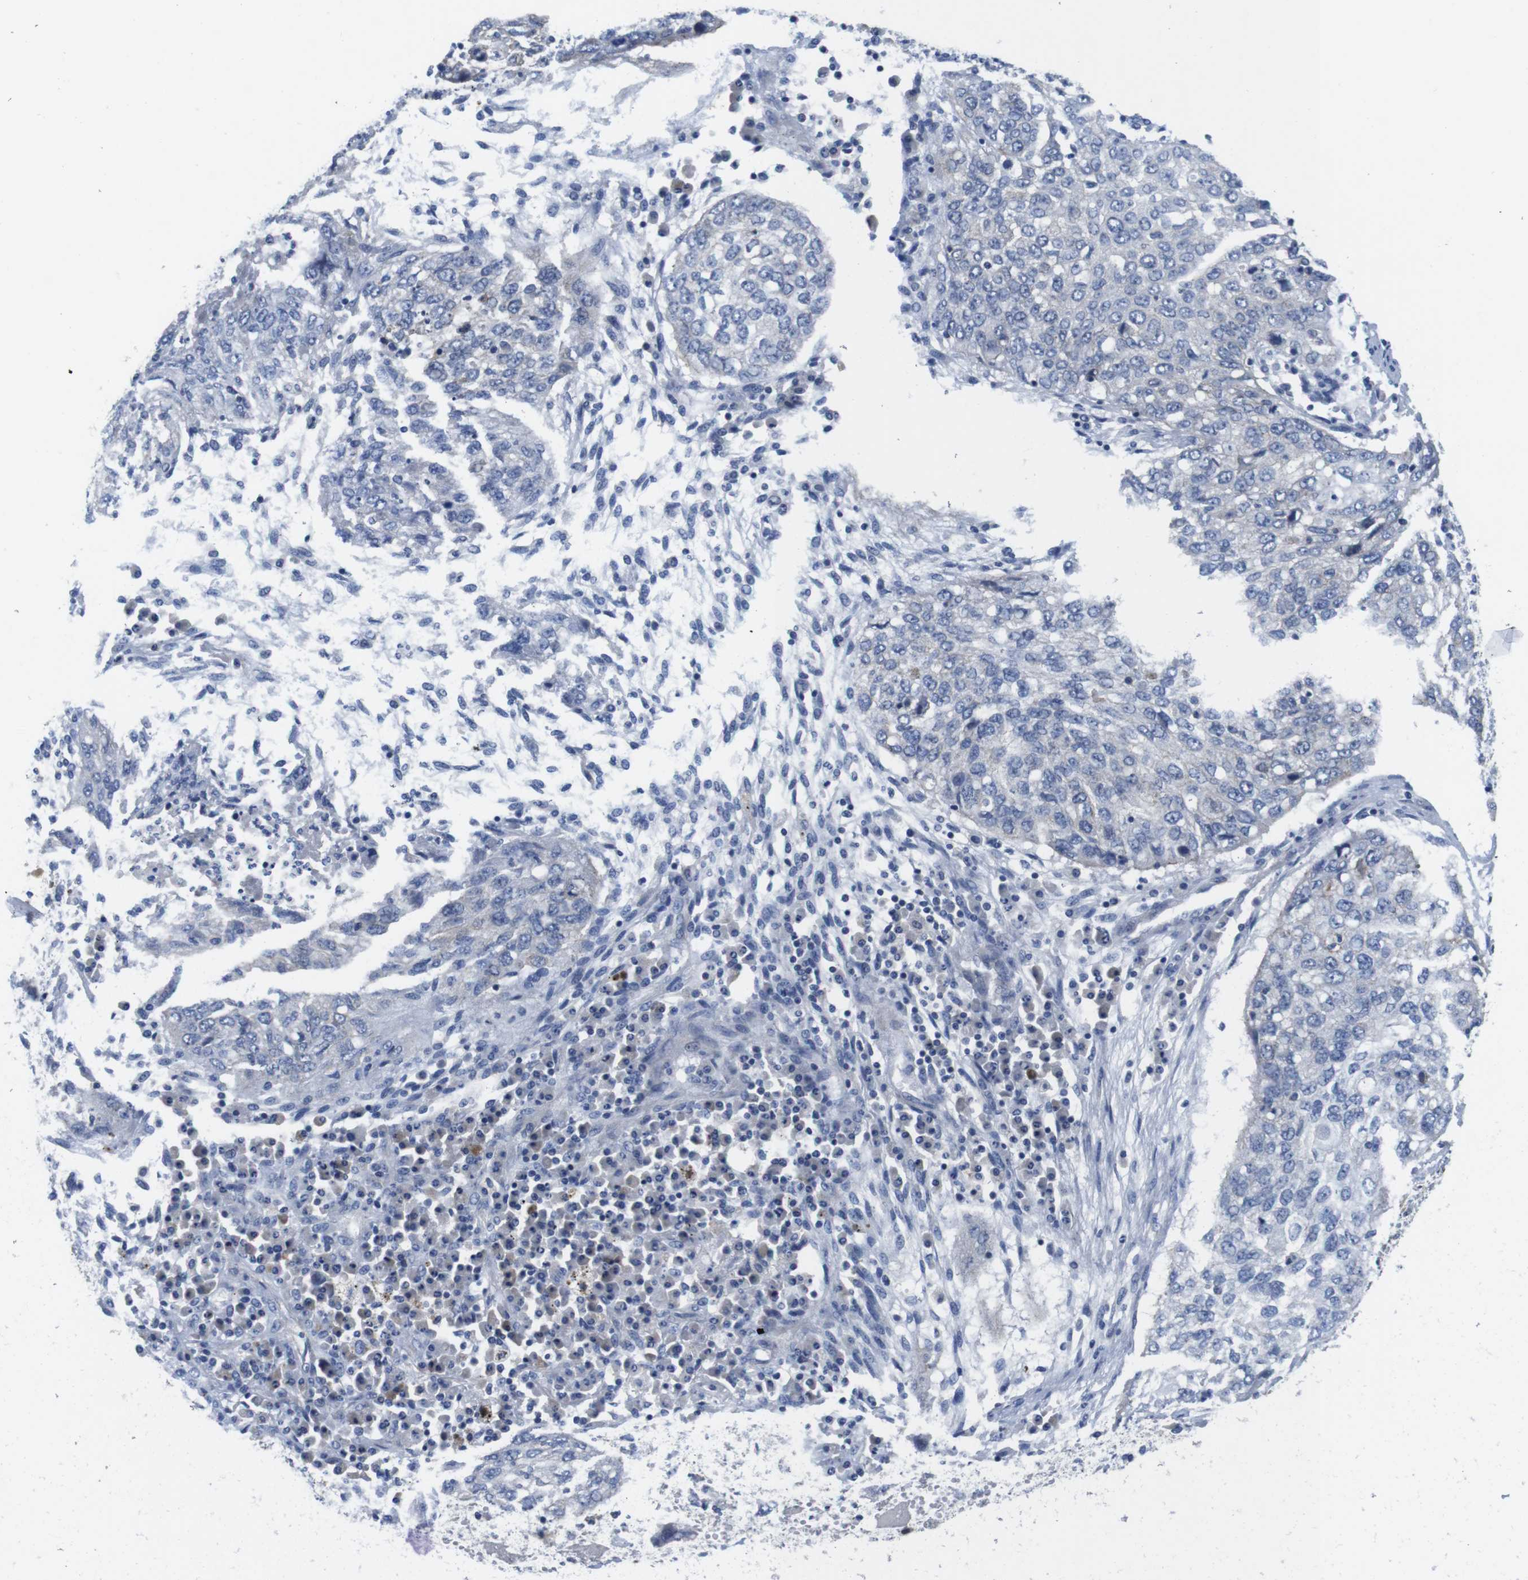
{"staining": {"intensity": "negative", "quantity": "none", "location": "none"}, "tissue": "lung cancer", "cell_type": "Tumor cells", "image_type": "cancer", "snomed": [{"axis": "morphology", "description": "Squamous cell carcinoma, NOS"}, {"axis": "topography", "description": "Lung"}], "caption": "Human lung cancer (squamous cell carcinoma) stained for a protein using immunohistochemistry exhibits no staining in tumor cells.", "gene": "SCRIB", "patient": {"sex": "female", "age": 63}}